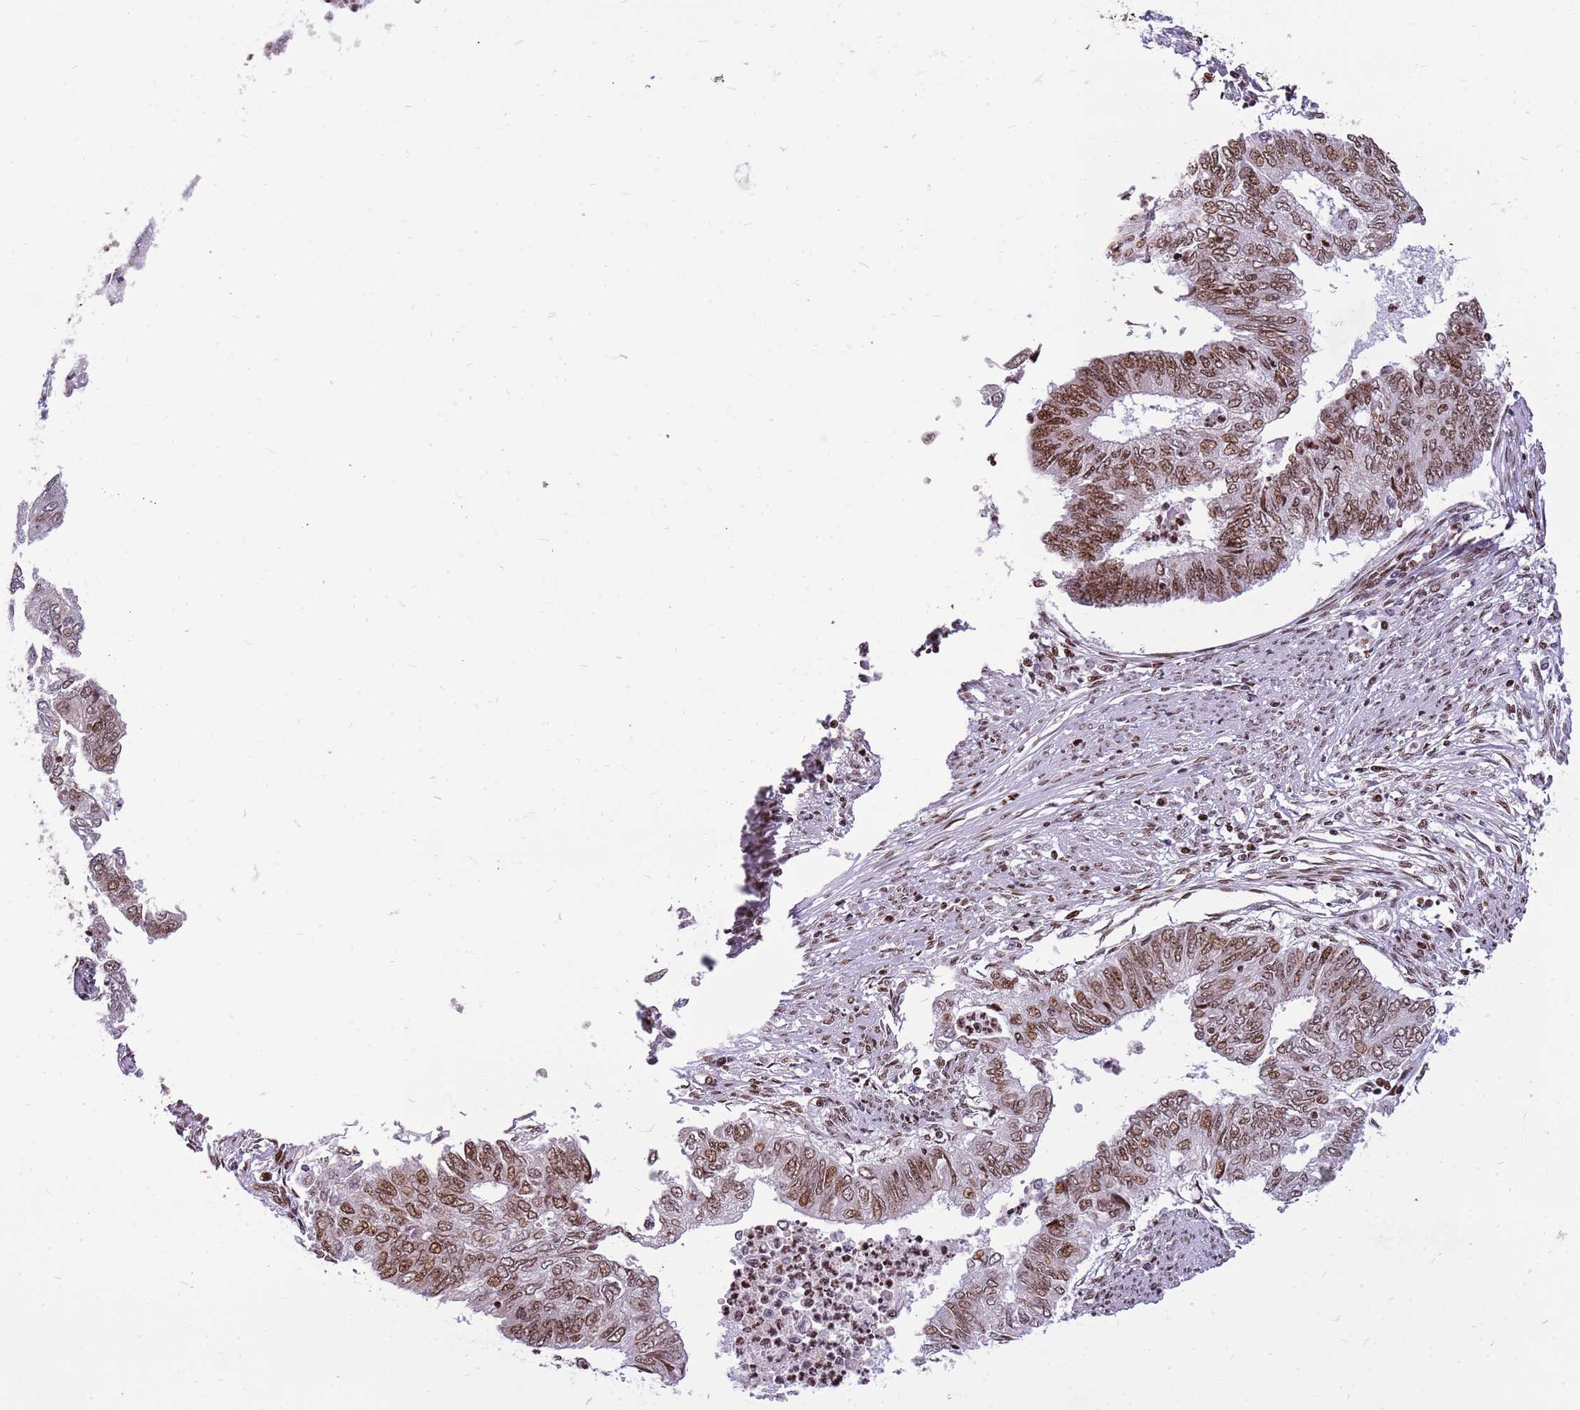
{"staining": {"intensity": "moderate", "quantity": ">75%", "location": "nuclear"}, "tissue": "endometrial cancer", "cell_type": "Tumor cells", "image_type": "cancer", "snomed": [{"axis": "morphology", "description": "Adenocarcinoma, NOS"}, {"axis": "topography", "description": "Endometrium"}], "caption": "Adenocarcinoma (endometrial) stained with a brown dye shows moderate nuclear positive positivity in approximately >75% of tumor cells.", "gene": "WASHC4", "patient": {"sex": "female", "age": 68}}